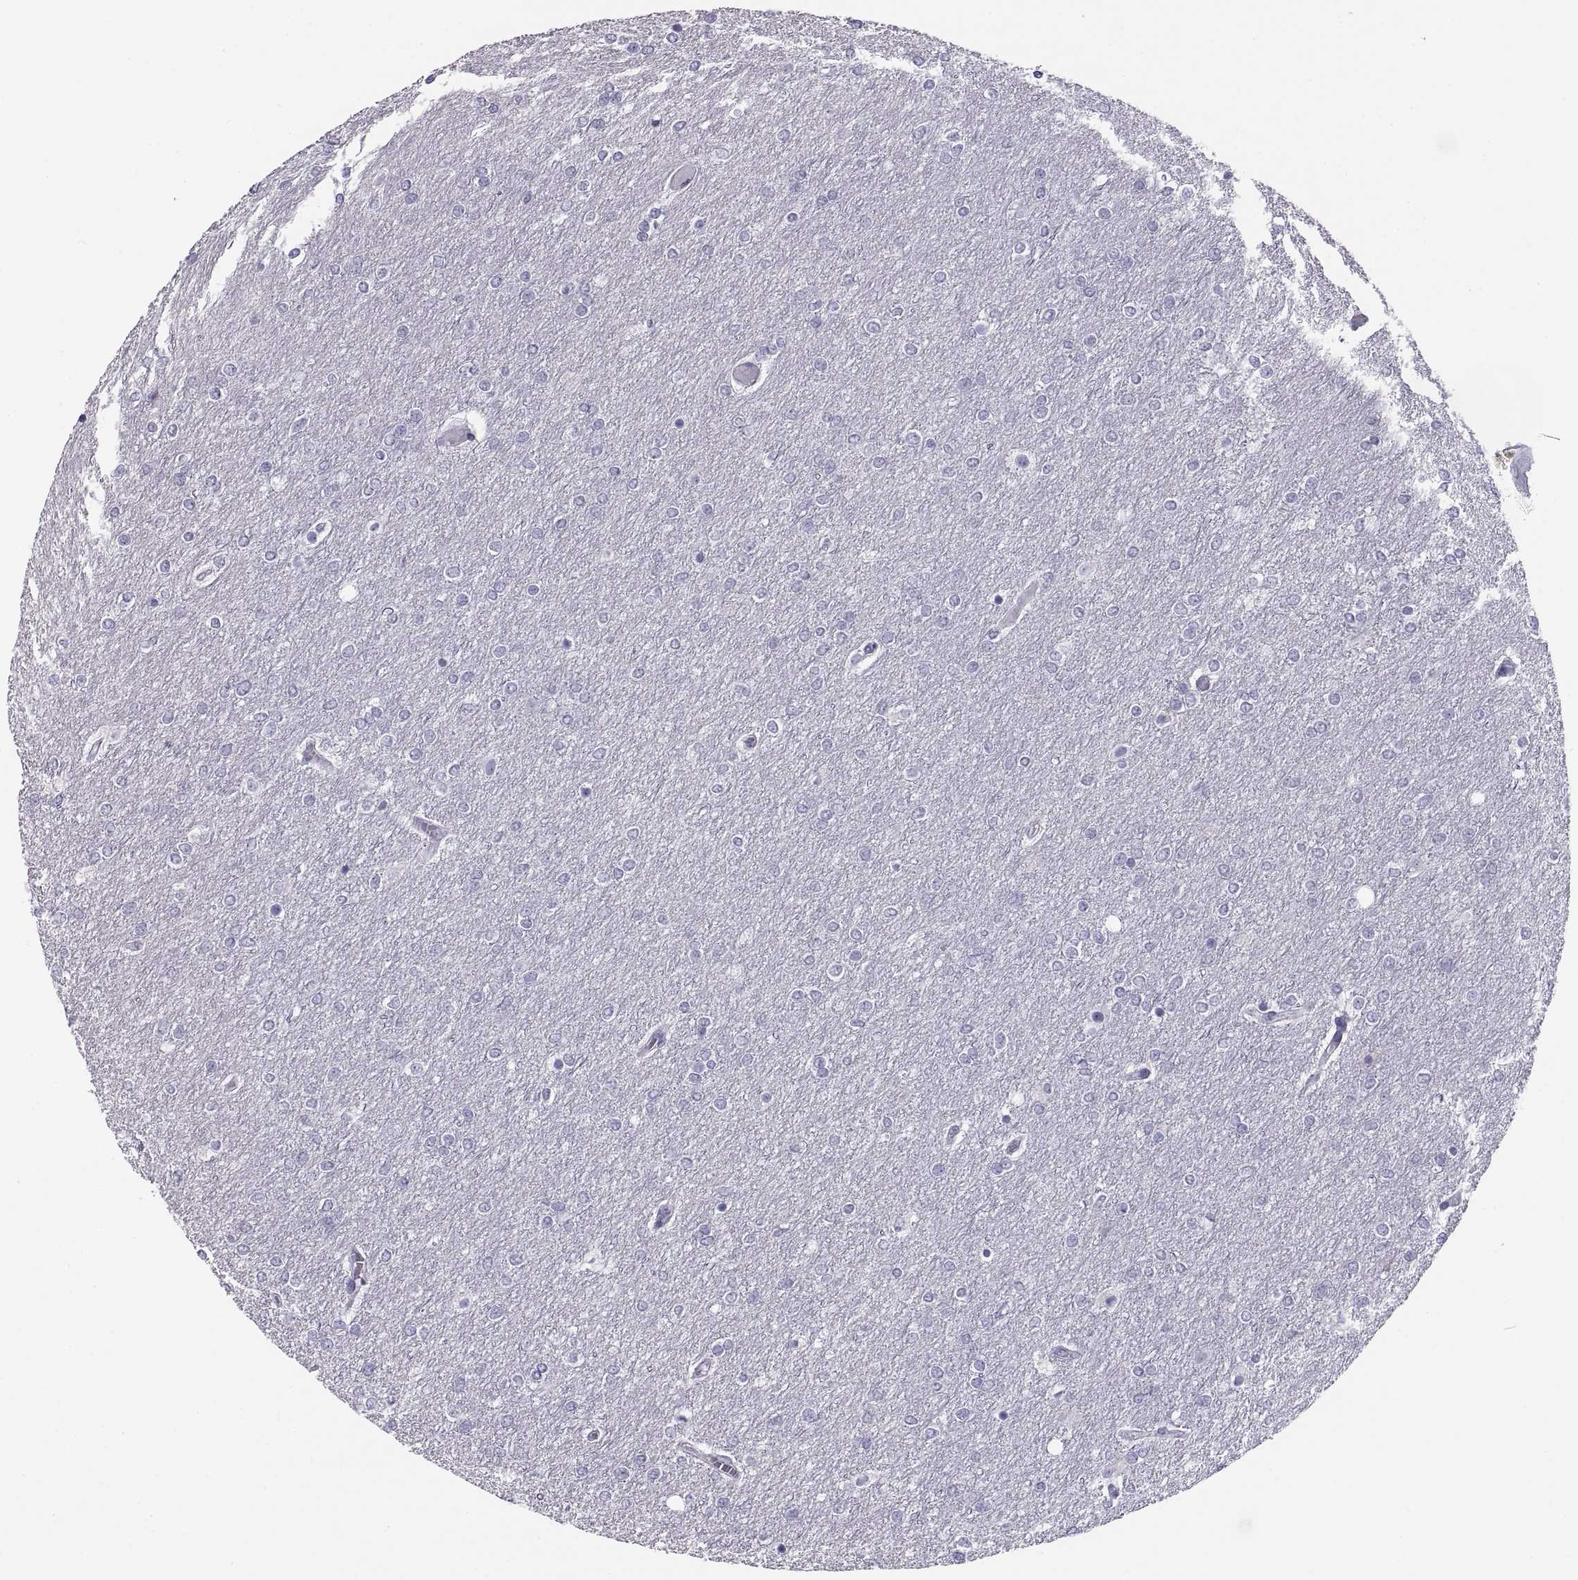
{"staining": {"intensity": "negative", "quantity": "none", "location": "none"}, "tissue": "glioma", "cell_type": "Tumor cells", "image_type": "cancer", "snomed": [{"axis": "morphology", "description": "Glioma, malignant, High grade"}, {"axis": "topography", "description": "Brain"}], "caption": "This is an IHC micrograph of human malignant glioma (high-grade). There is no positivity in tumor cells.", "gene": "PAX2", "patient": {"sex": "female", "age": 61}}